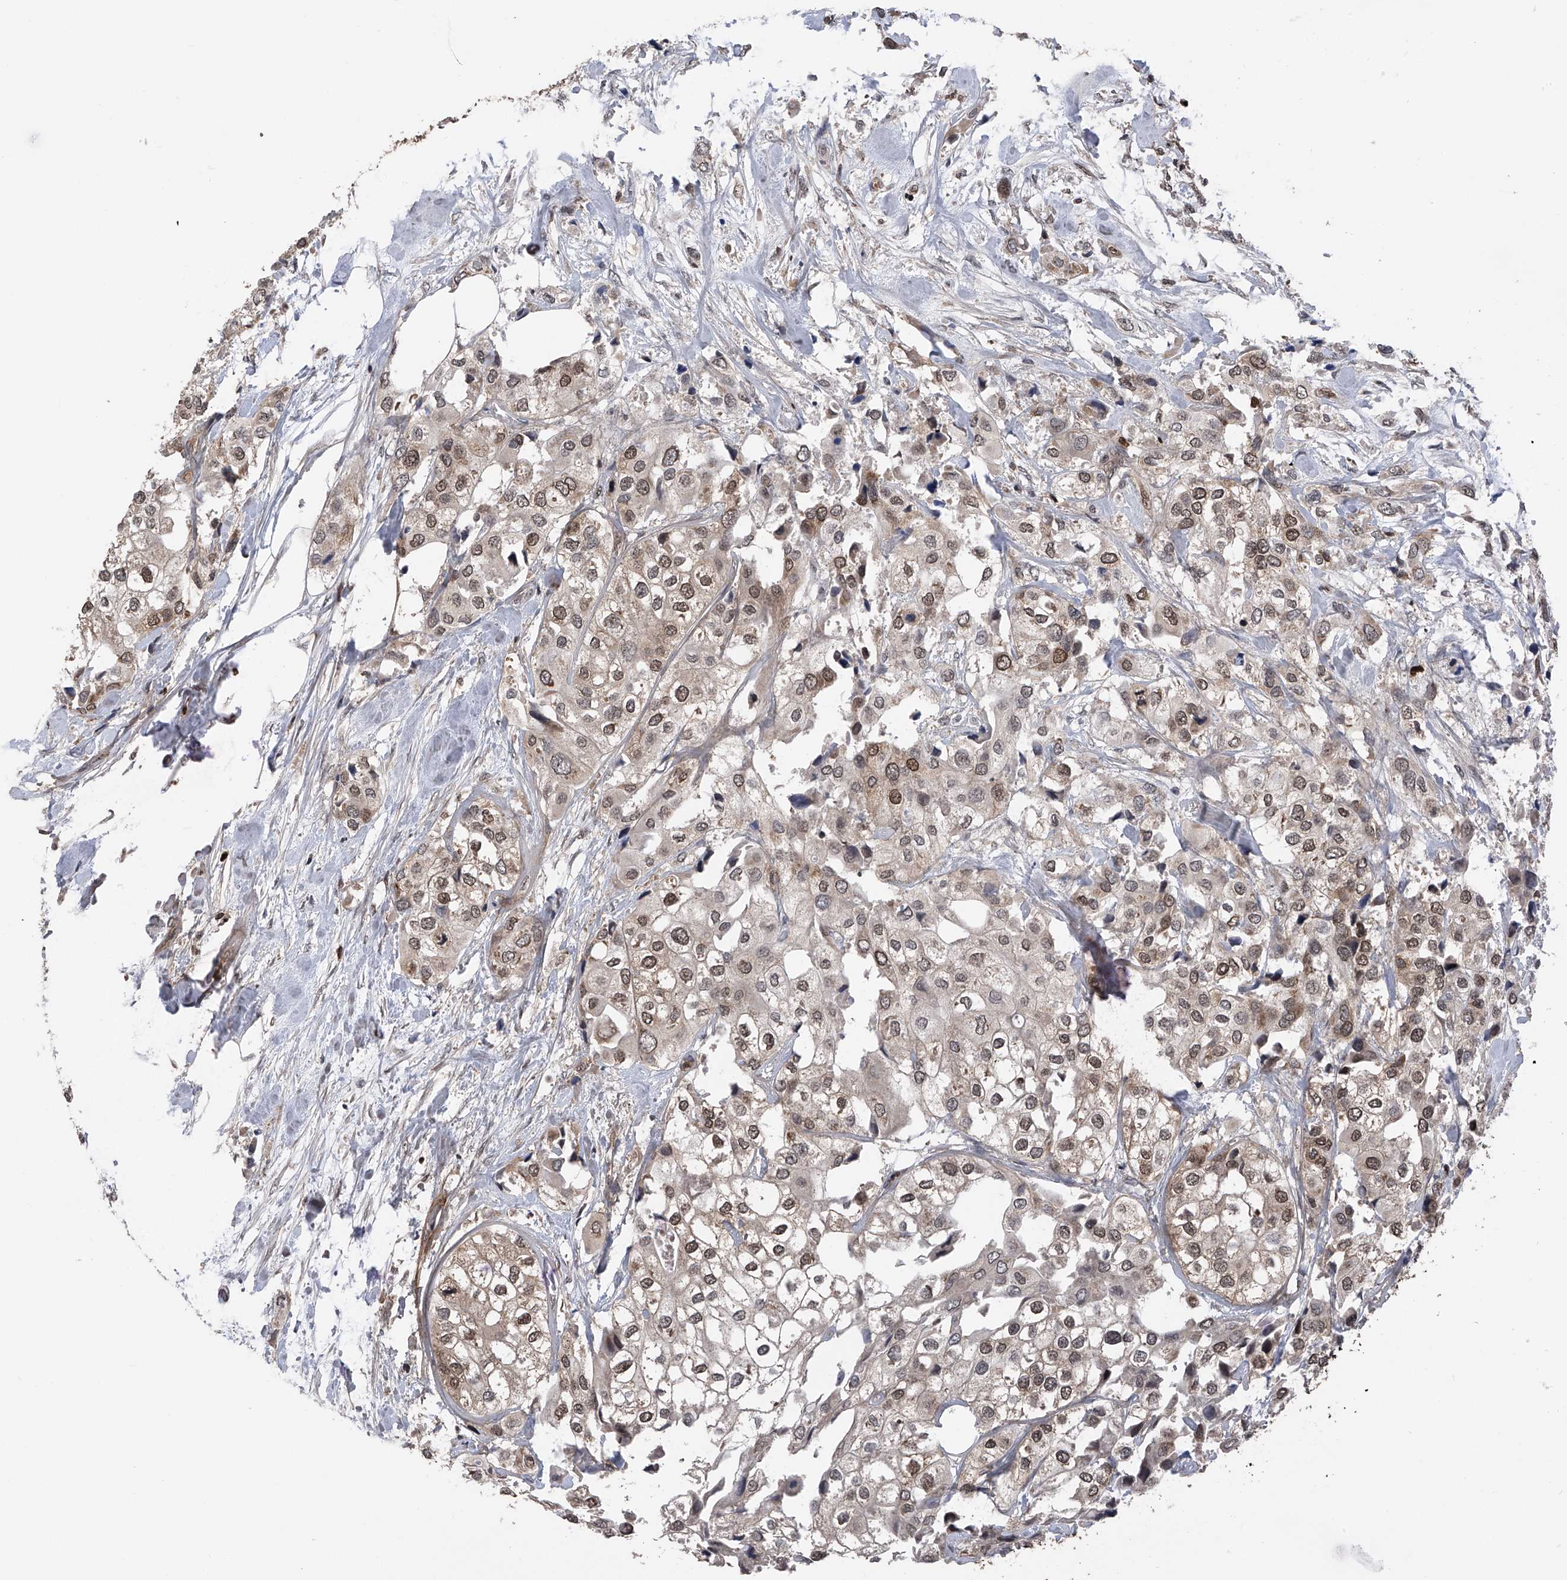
{"staining": {"intensity": "moderate", "quantity": ">75%", "location": "nuclear"}, "tissue": "urothelial cancer", "cell_type": "Tumor cells", "image_type": "cancer", "snomed": [{"axis": "morphology", "description": "Urothelial carcinoma, High grade"}, {"axis": "topography", "description": "Urinary bladder"}], "caption": "Protein expression analysis of urothelial cancer demonstrates moderate nuclear staining in approximately >75% of tumor cells.", "gene": "DNAJC9", "patient": {"sex": "male", "age": 64}}